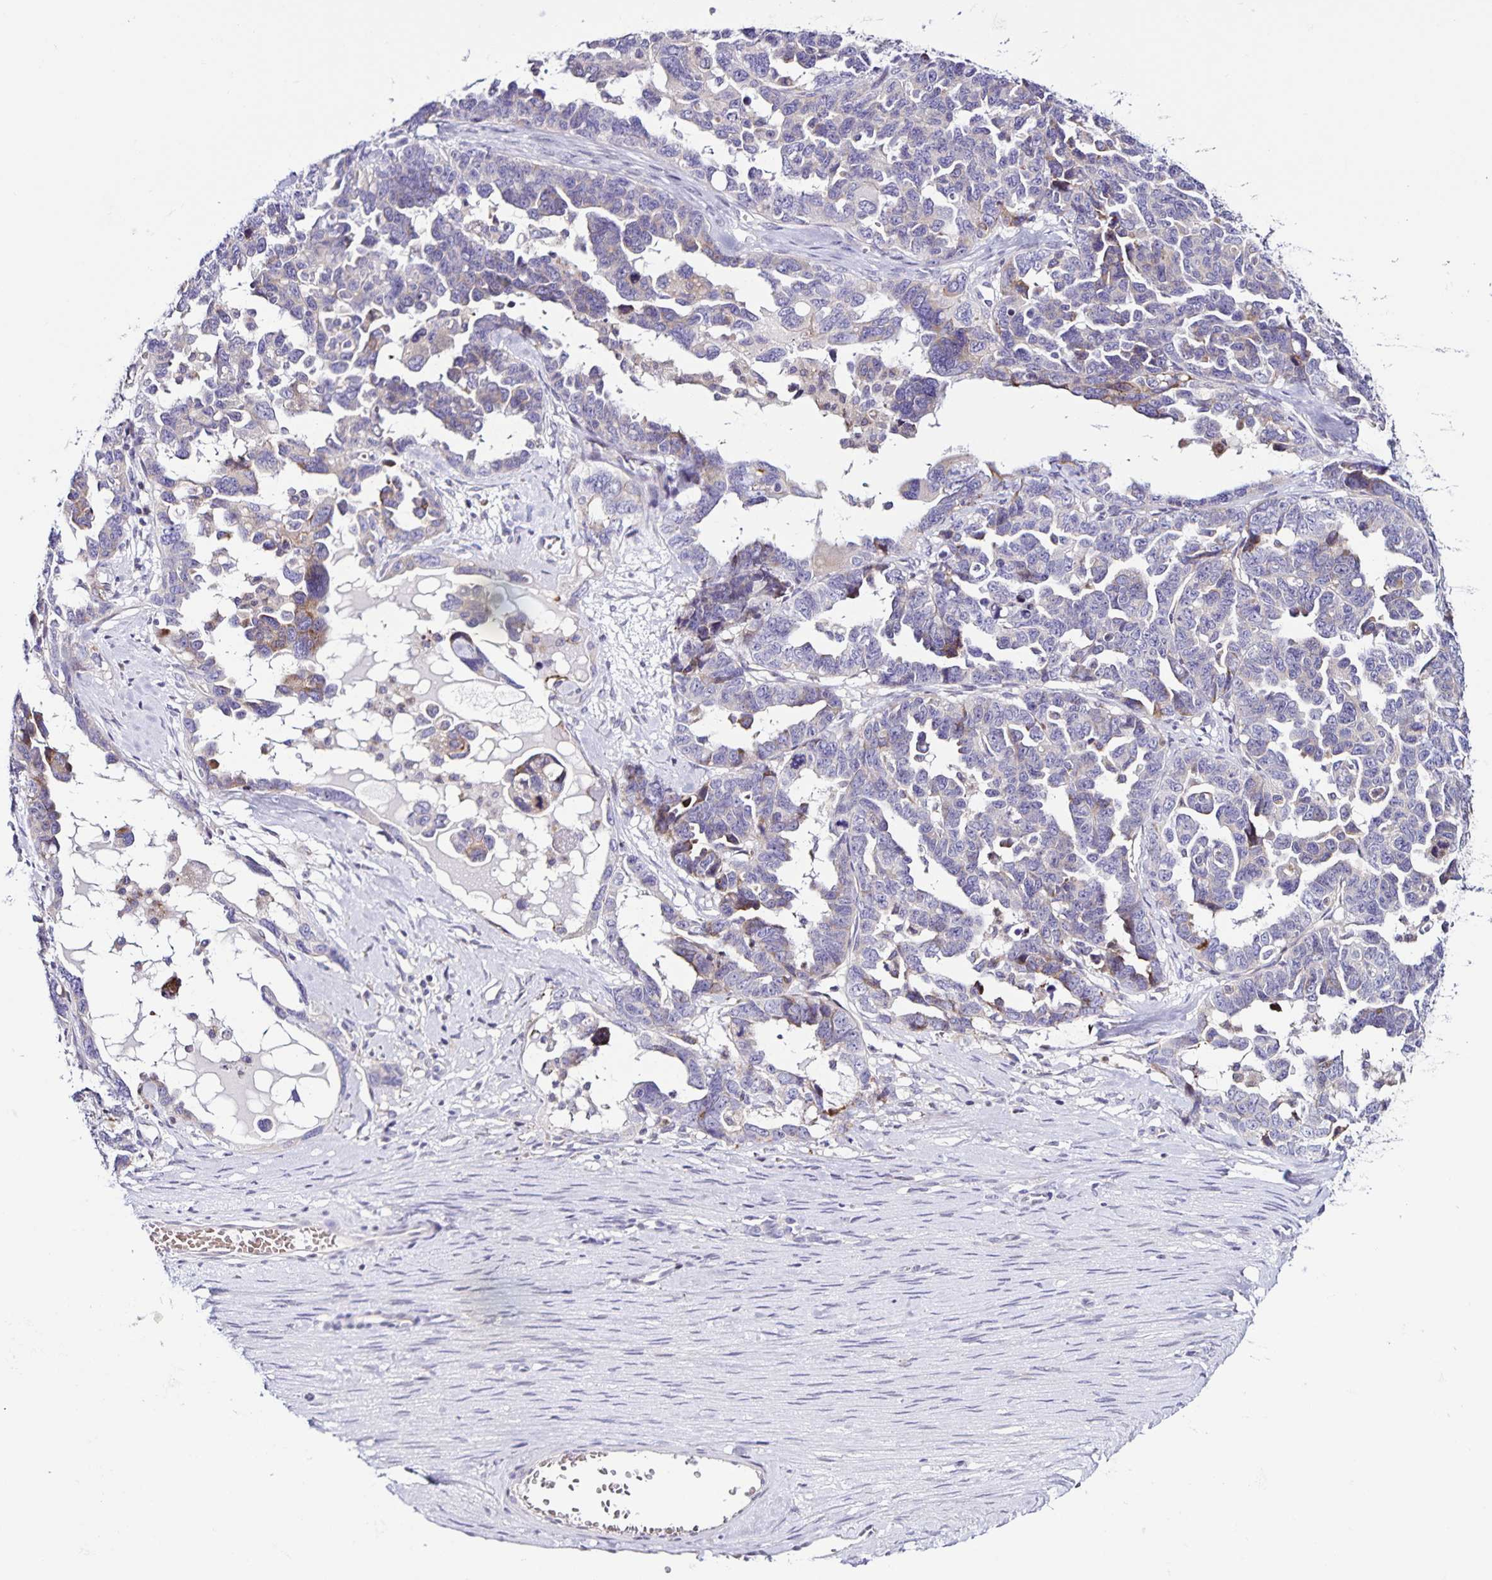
{"staining": {"intensity": "negative", "quantity": "none", "location": "none"}, "tissue": "ovarian cancer", "cell_type": "Tumor cells", "image_type": "cancer", "snomed": [{"axis": "morphology", "description": "Cystadenocarcinoma, serous, NOS"}, {"axis": "topography", "description": "Ovary"}], "caption": "Immunohistochemical staining of ovarian cancer displays no significant expression in tumor cells.", "gene": "RNFT2", "patient": {"sex": "female", "age": 69}}